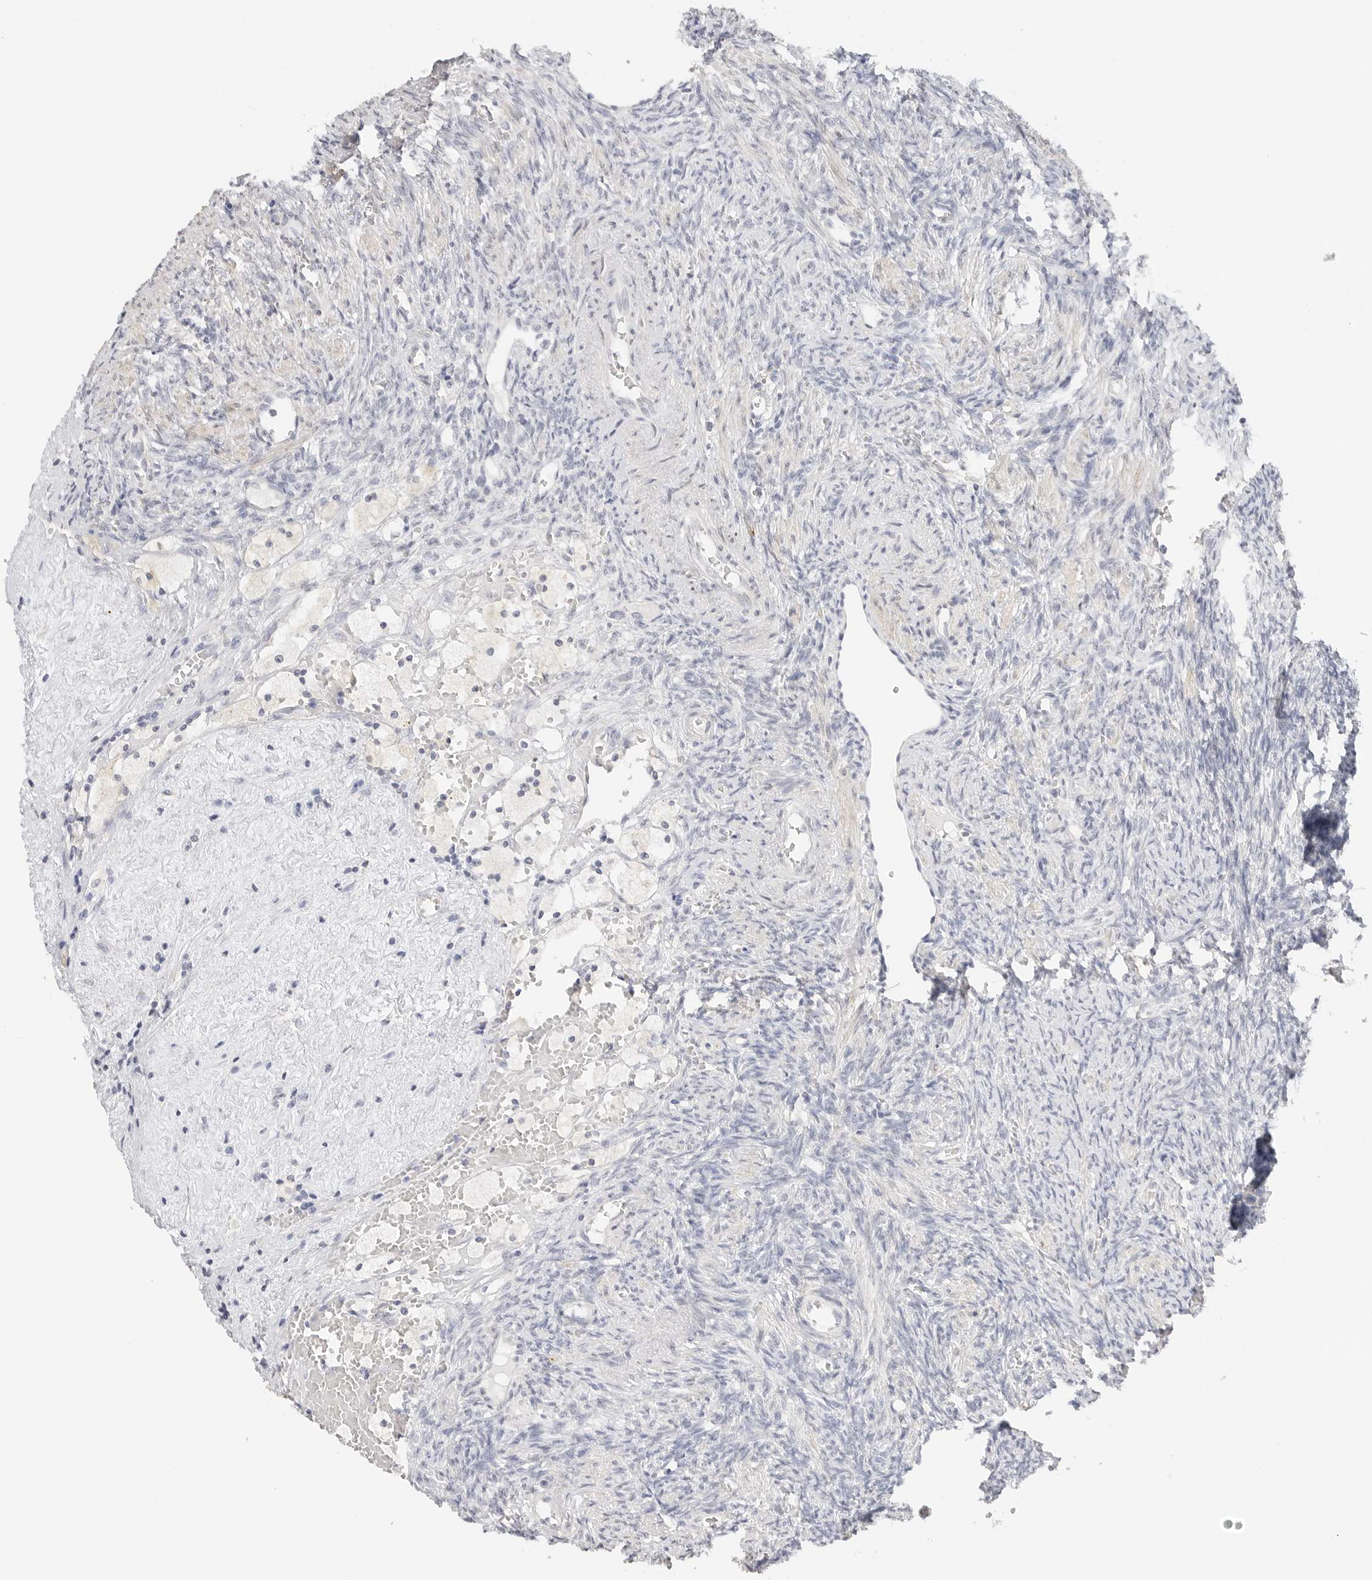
{"staining": {"intensity": "negative", "quantity": "none", "location": "none"}, "tissue": "ovary", "cell_type": "Ovarian stroma cells", "image_type": "normal", "snomed": [{"axis": "morphology", "description": "Normal tissue, NOS"}, {"axis": "topography", "description": "Ovary"}], "caption": "Immunohistochemistry (IHC) micrograph of normal ovary: ovary stained with DAB exhibits no significant protein positivity in ovarian stroma cells. (Stains: DAB immunohistochemistry with hematoxylin counter stain, Microscopy: brightfield microscopy at high magnification).", "gene": "PCDH19", "patient": {"sex": "female", "age": 41}}